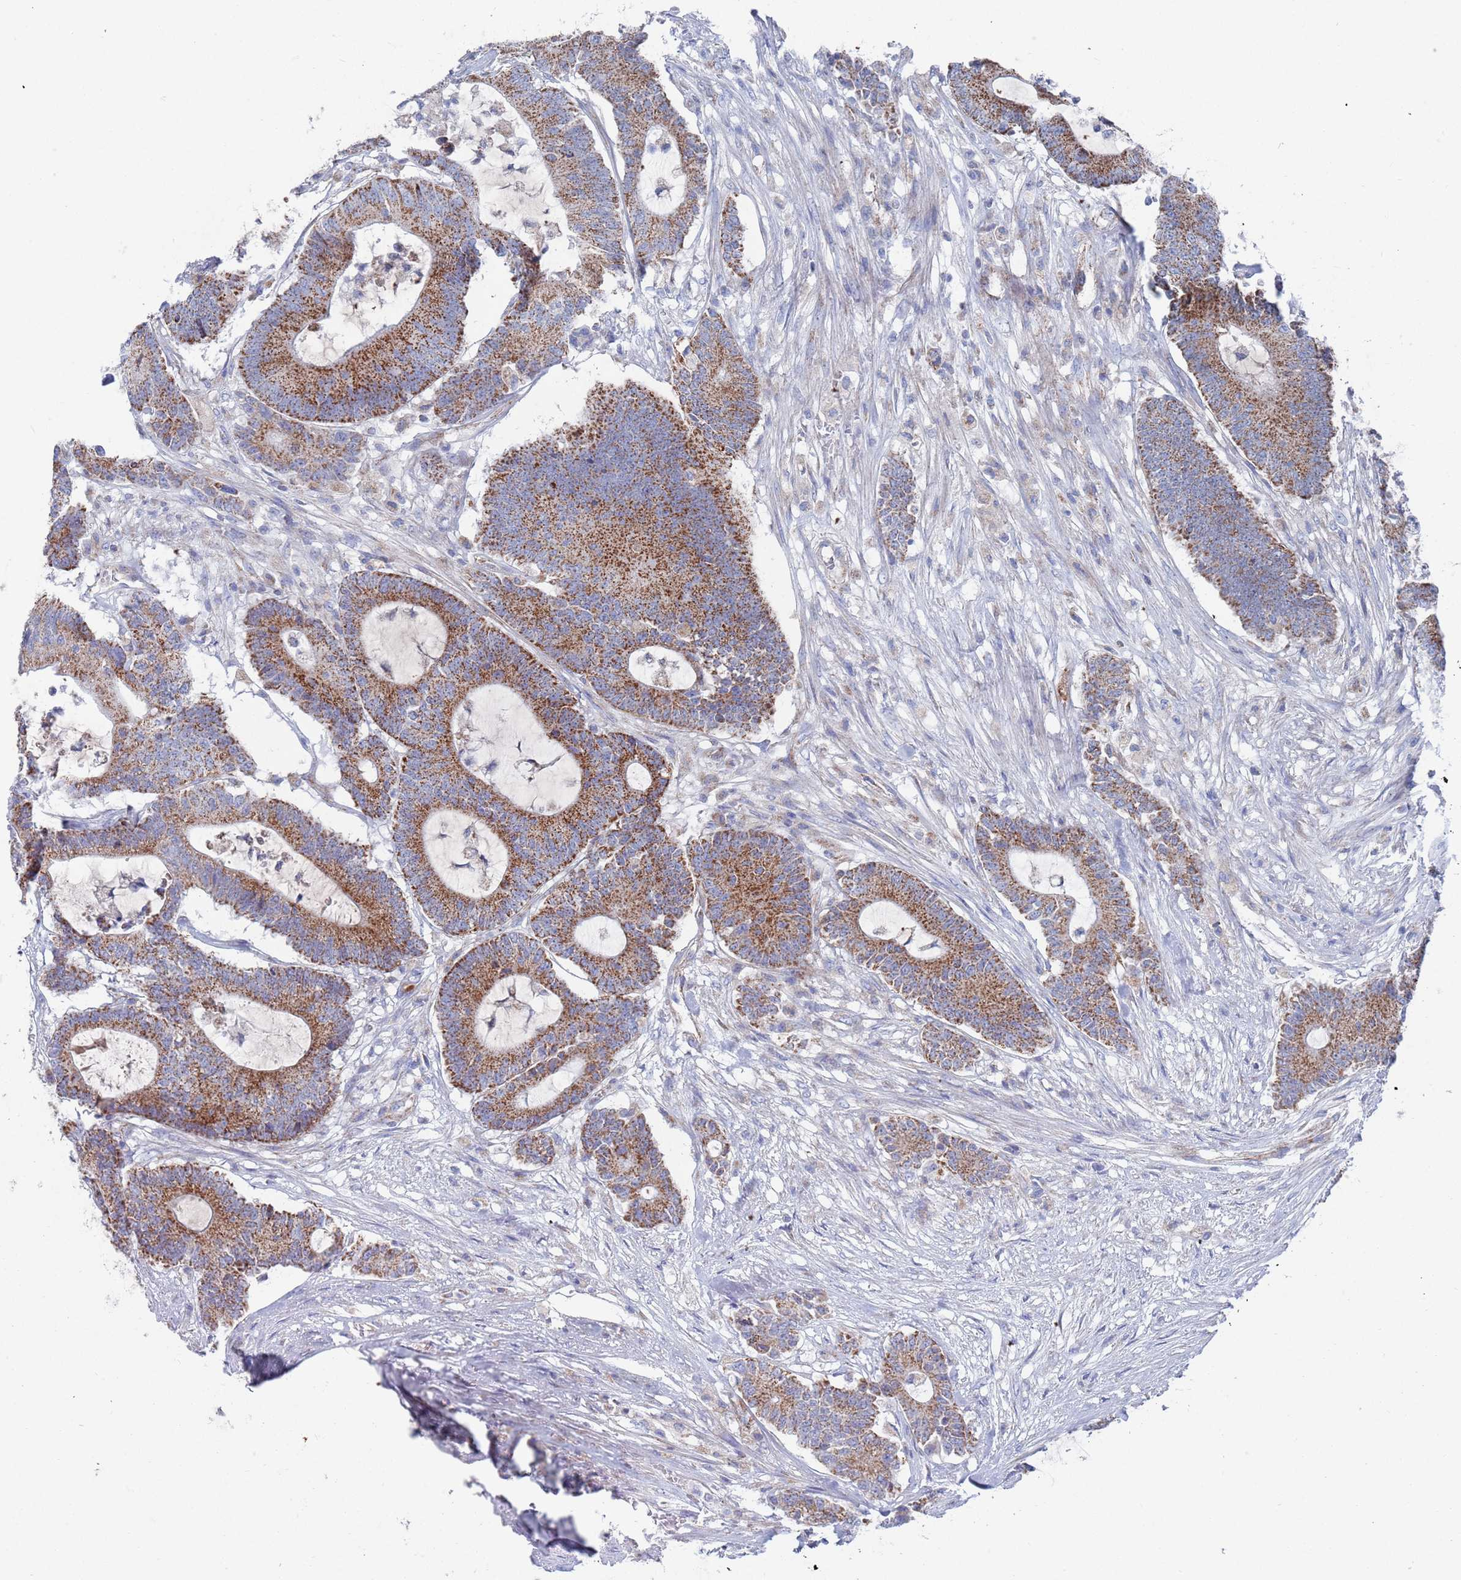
{"staining": {"intensity": "strong", "quantity": ">75%", "location": "cytoplasmic/membranous"}, "tissue": "colorectal cancer", "cell_type": "Tumor cells", "image_type": "cancer", "snomed": [{"axis": "morphology", "description": "Adenocarcinoma, NOS"}, {"axis": "topography", "description": "Colon"}], "caption": "Colorectal cancer (adenocarcinoma) stained for a protein (brown) reveals strong cytoplasmic/membranous positive positivity in approximately >75% of tumor cells.", "gene": "MRPL22", "patient": {"sex": "female", "age": 84}}